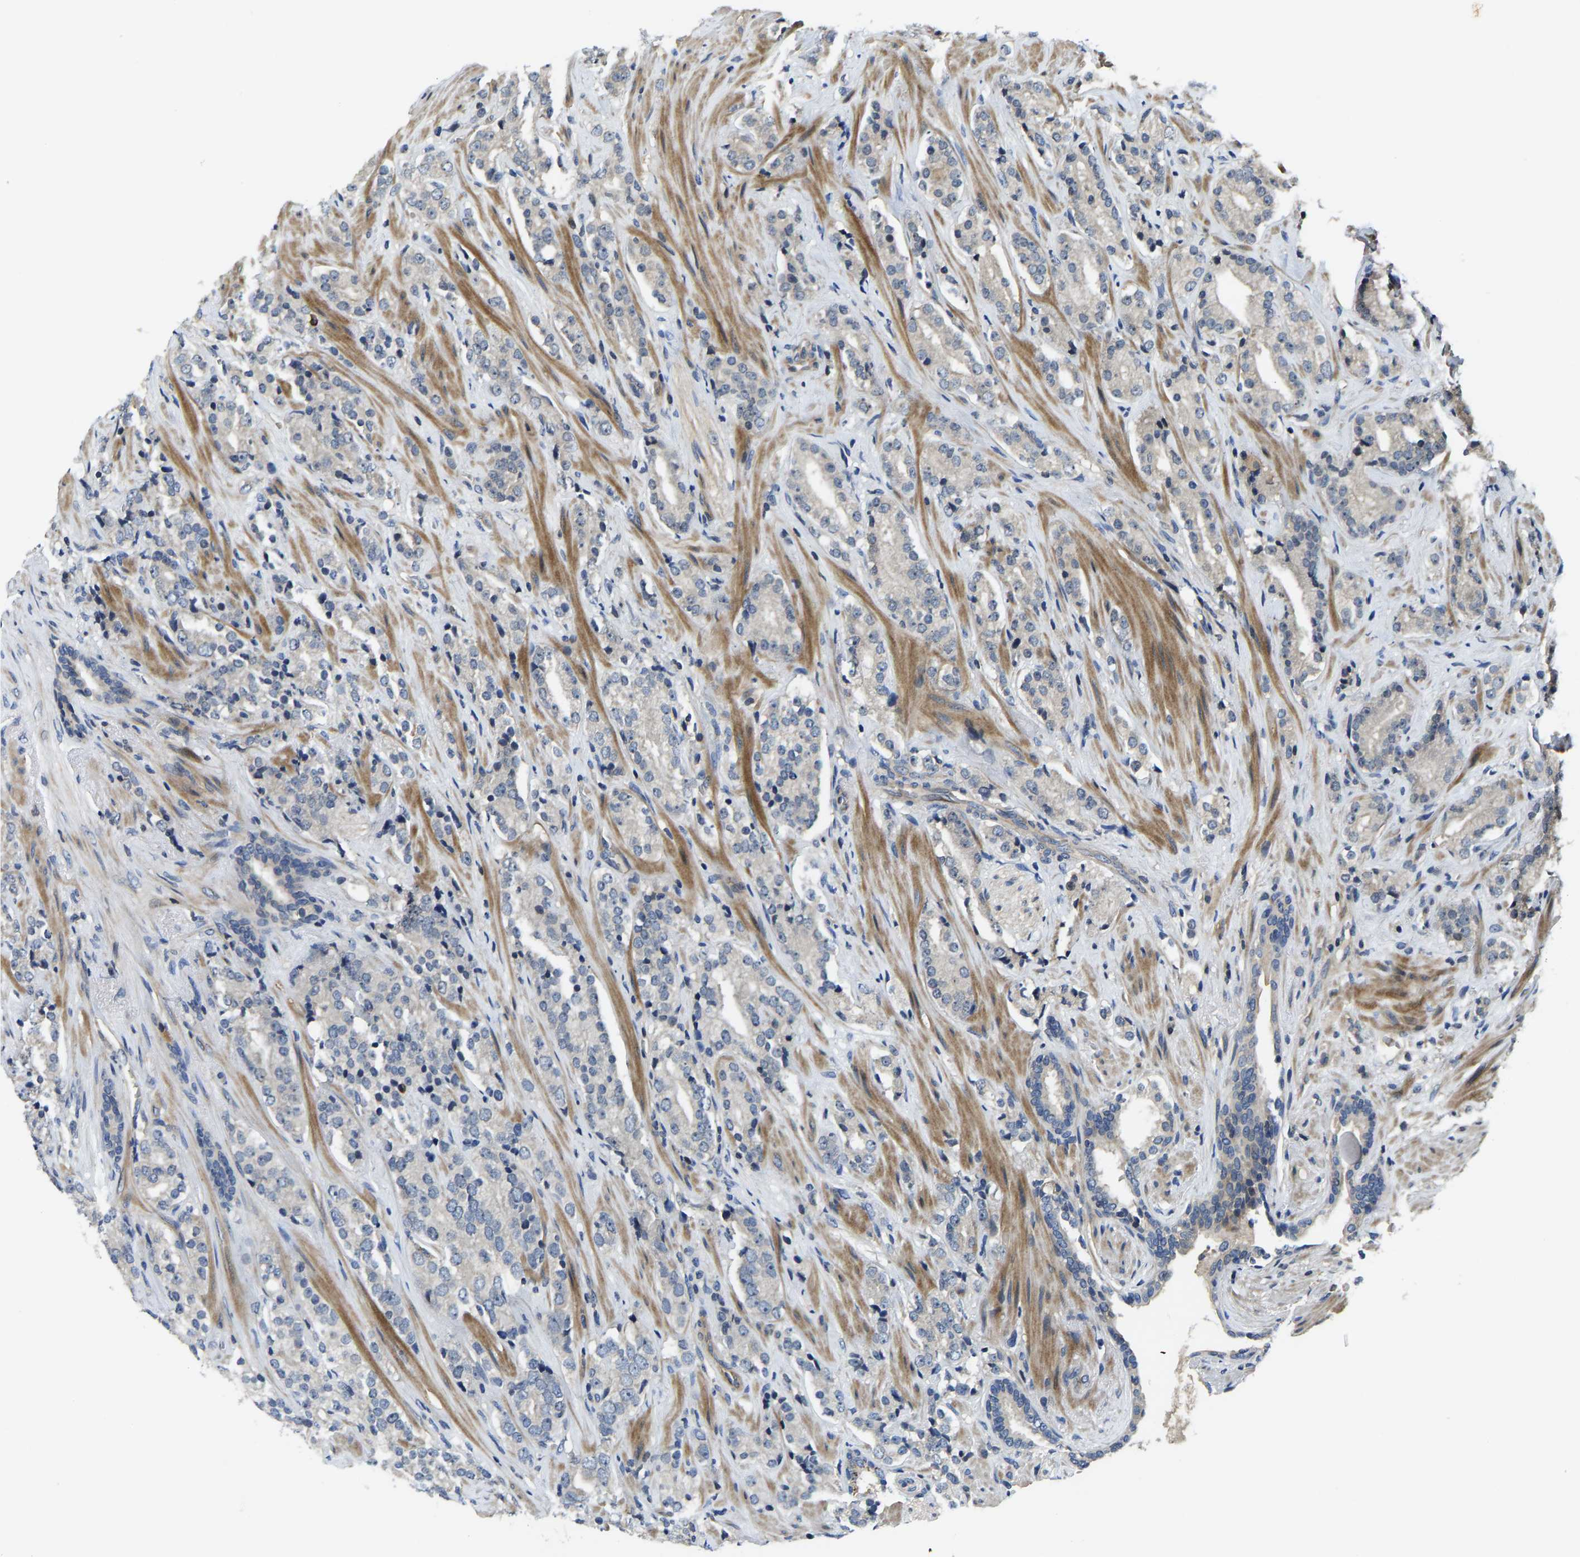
{"staining": {"intensity": "negative", "quantity": "none", "location": "none"}, "tissue": "prostate cancer", "cell_type": "Tumor cells", "image_type": "cancer", "snomed": [{"axis": "morphology", "description": "Adenocarcinoma, High grade"}, {"axis": "topography", "description": "Prostate"}], "caption": "The immunohistochemistry histopathology image has no significant positivity in tumor cells of prostate adenocarcinoma (high-grade) tissue.", "gene": "AGBL3", "patient": {"sex": "male", "age": 71}}